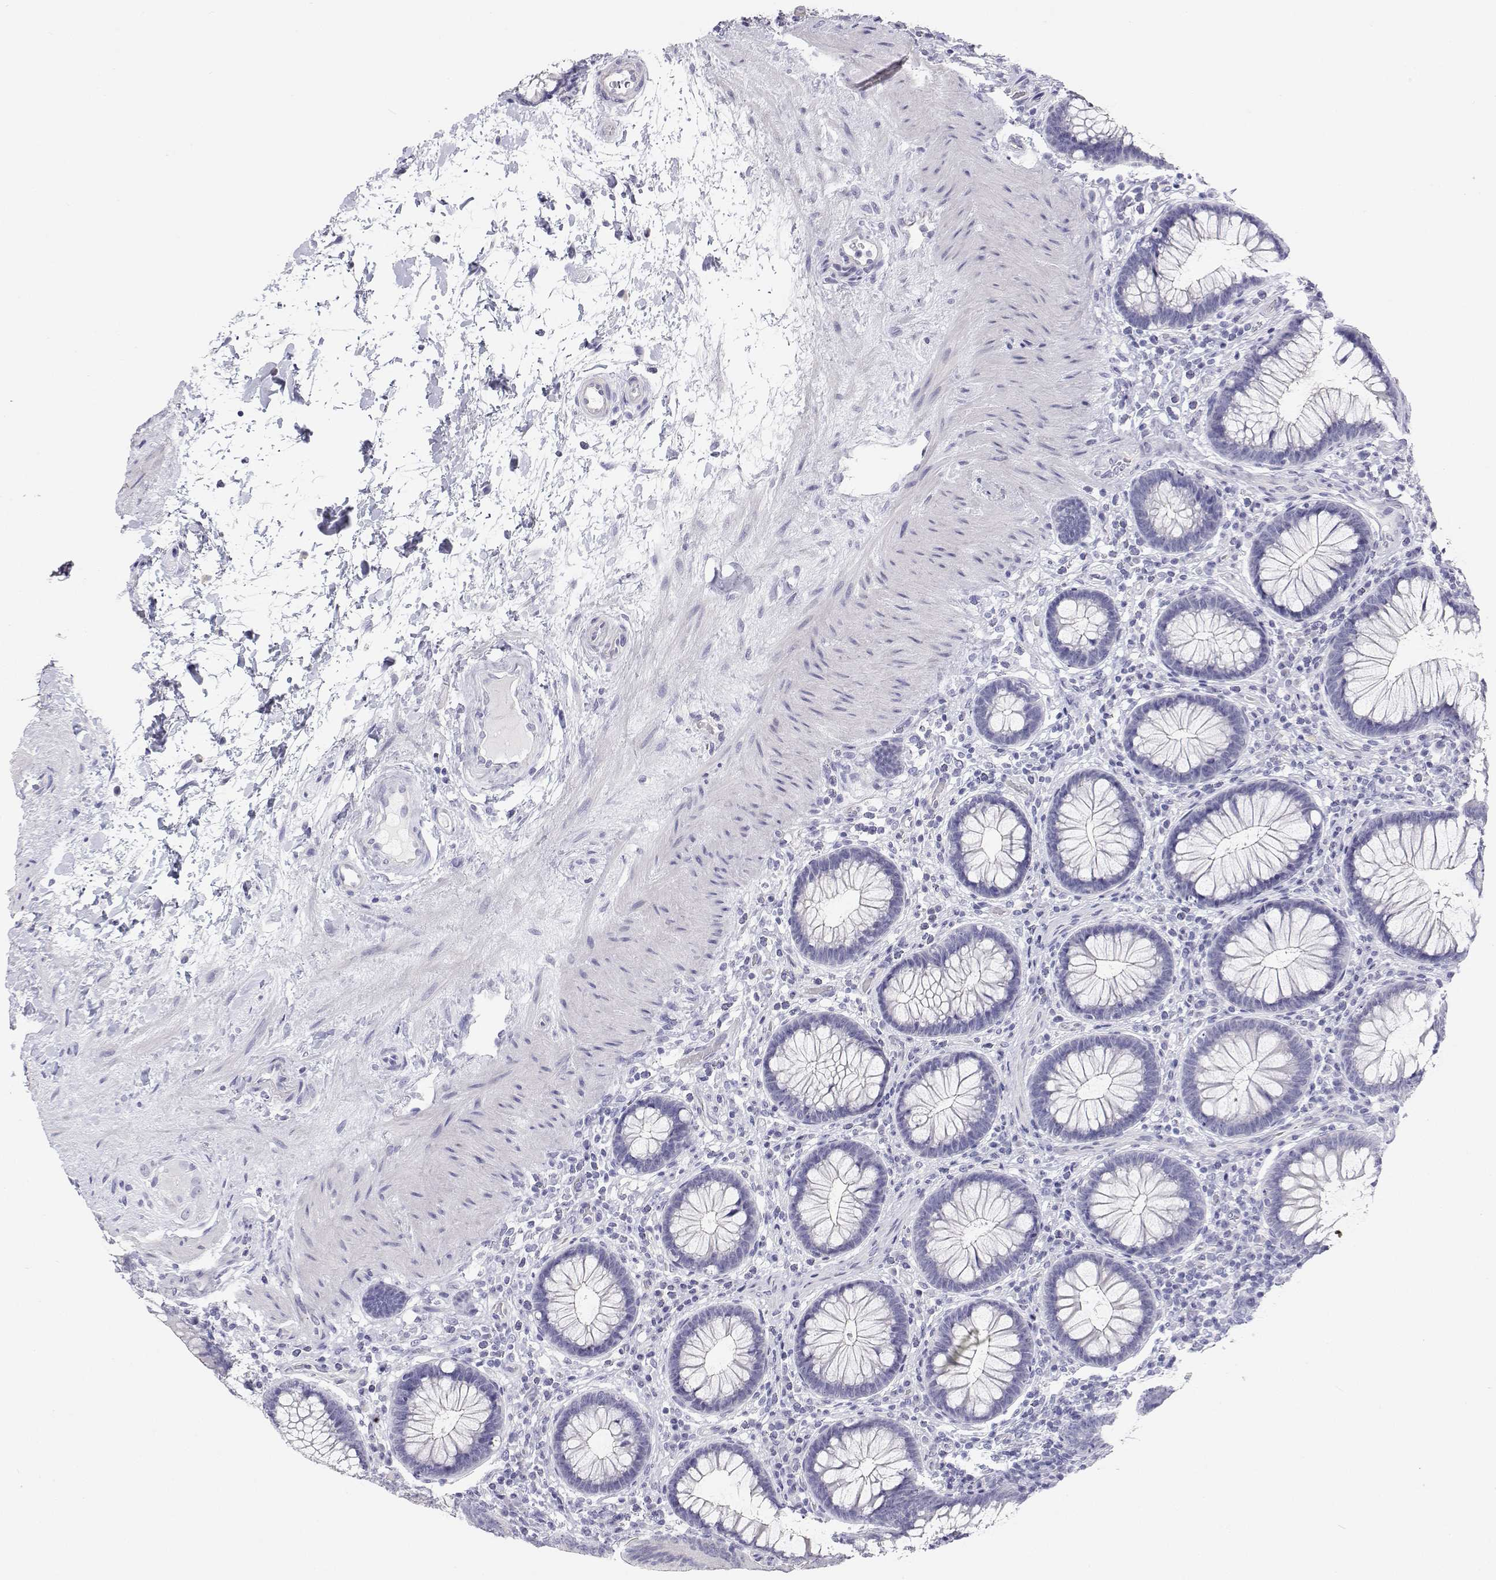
{"staining": {"intensity": "negative", "quantity": "none", "location": "none"}, "tissue": "colon", "cell_type": "Endothelial cells", "image_type": "normal", "snomed": [{"axis": "morphology", "description": "Normal tissue, NOS"}, {"axis": "morphology", "description": "Adenoma, NOS"}, {"axis": "topography", "description": "Soft tissue"}, {"axis": "topography", "description": "Colon"}], "caption": "DAB immunohistochemical staining of benign colon shows no significant expression in endothelial cells. (DAB (3,3'-diaminobenzidine) IHC, high magnification).", "gene": "BHMT", "patient": {"sex": "male", "age": 47}}